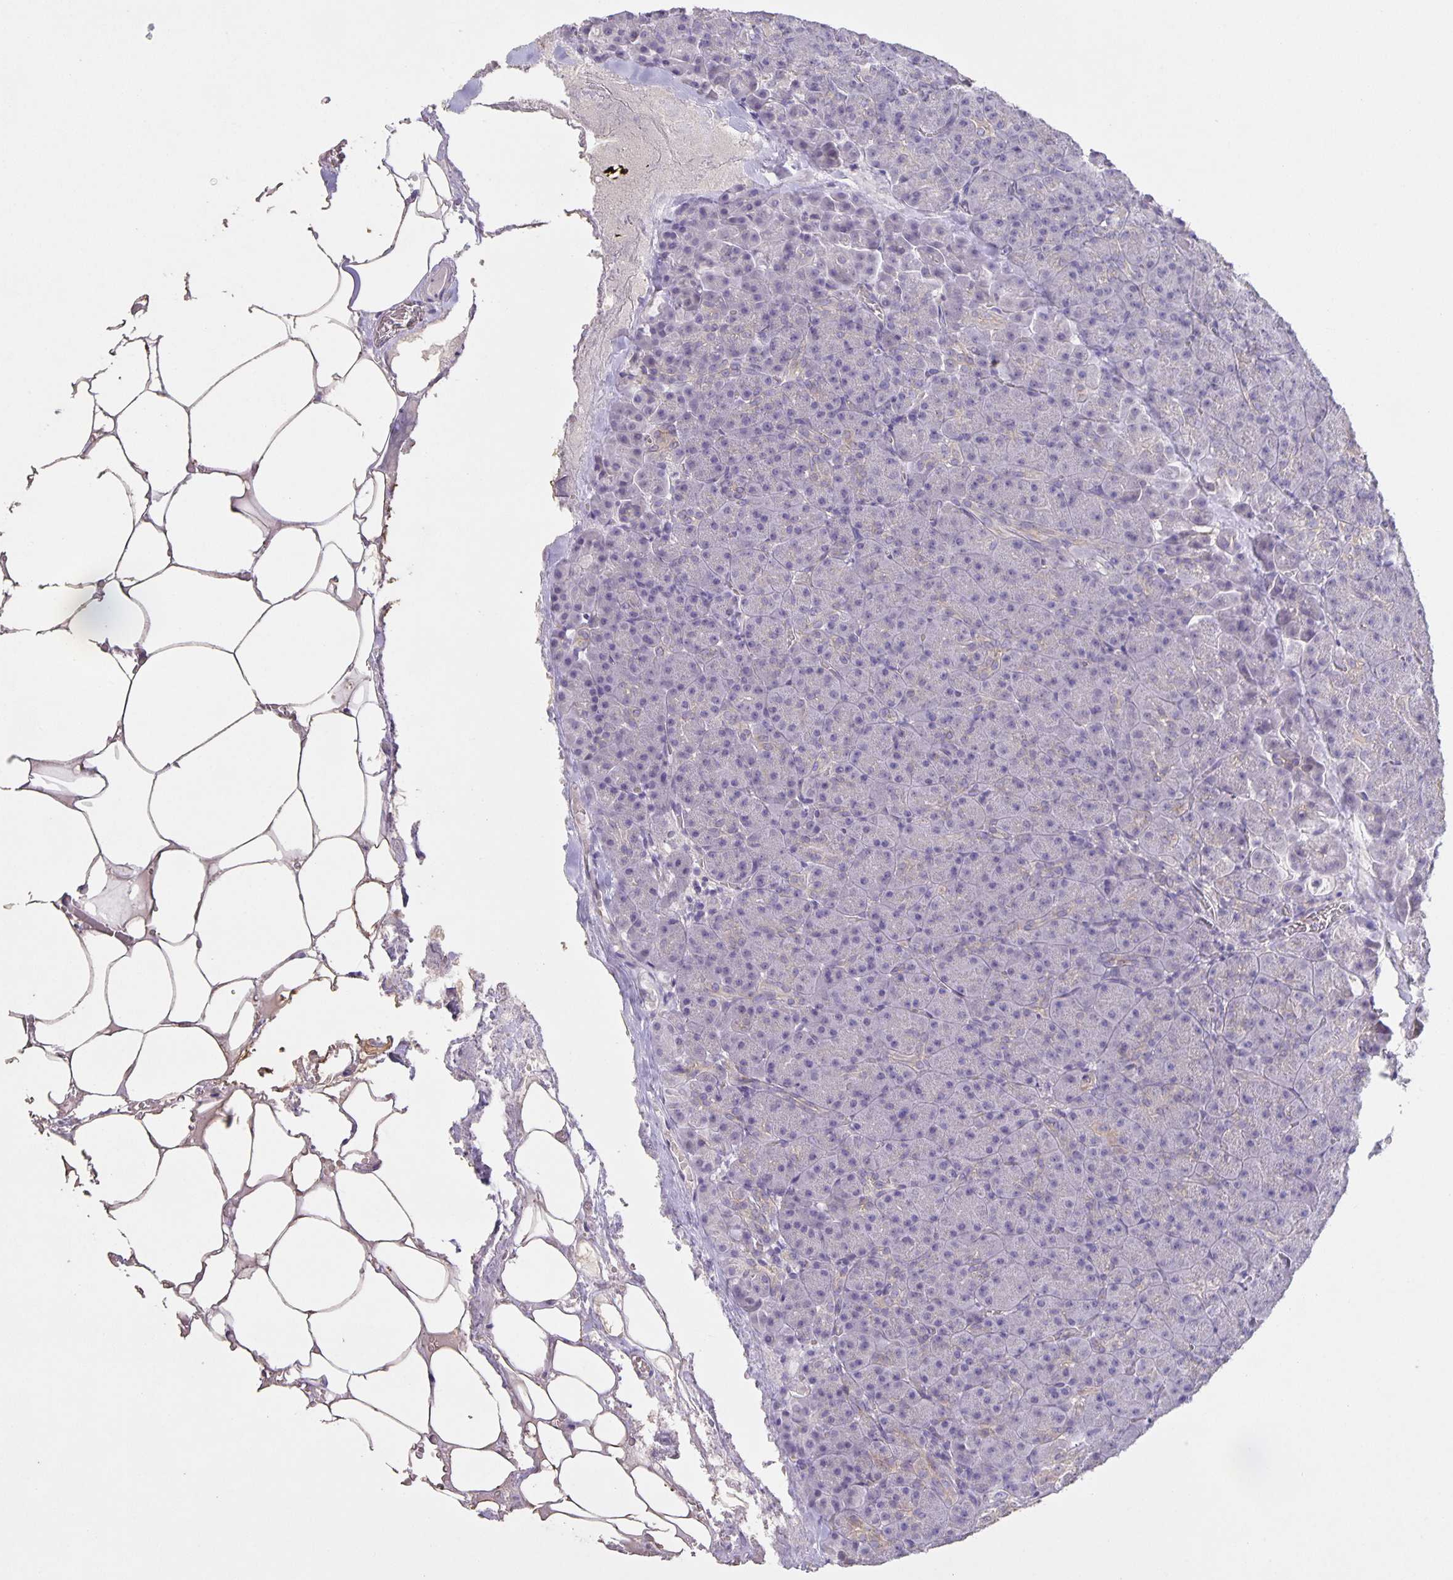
{"staining": {"intensity": "weak", "quantity": "<25%", "location": "cytoplasmic/membranous"}, "tissue": "pancreas", "cell_type": "Exocrine glandular cells", "image_type": "normal", "snomed": [{"axis": "morphology", "description": "Normal tissue, NOS"}, {"axis": "topography", "description": "Pancreas"}], "caption": "A high-resolution histopathology image shows IHC staining of benign pancreas, which exhibits no significant staining in exocrine glandular cells. (DAB immunohistochemistry (IHC) visualized using brightfield microscopy, high magnification).", "gene": "SRCIN1", "patient": {"sex": "female", "age": 74}}